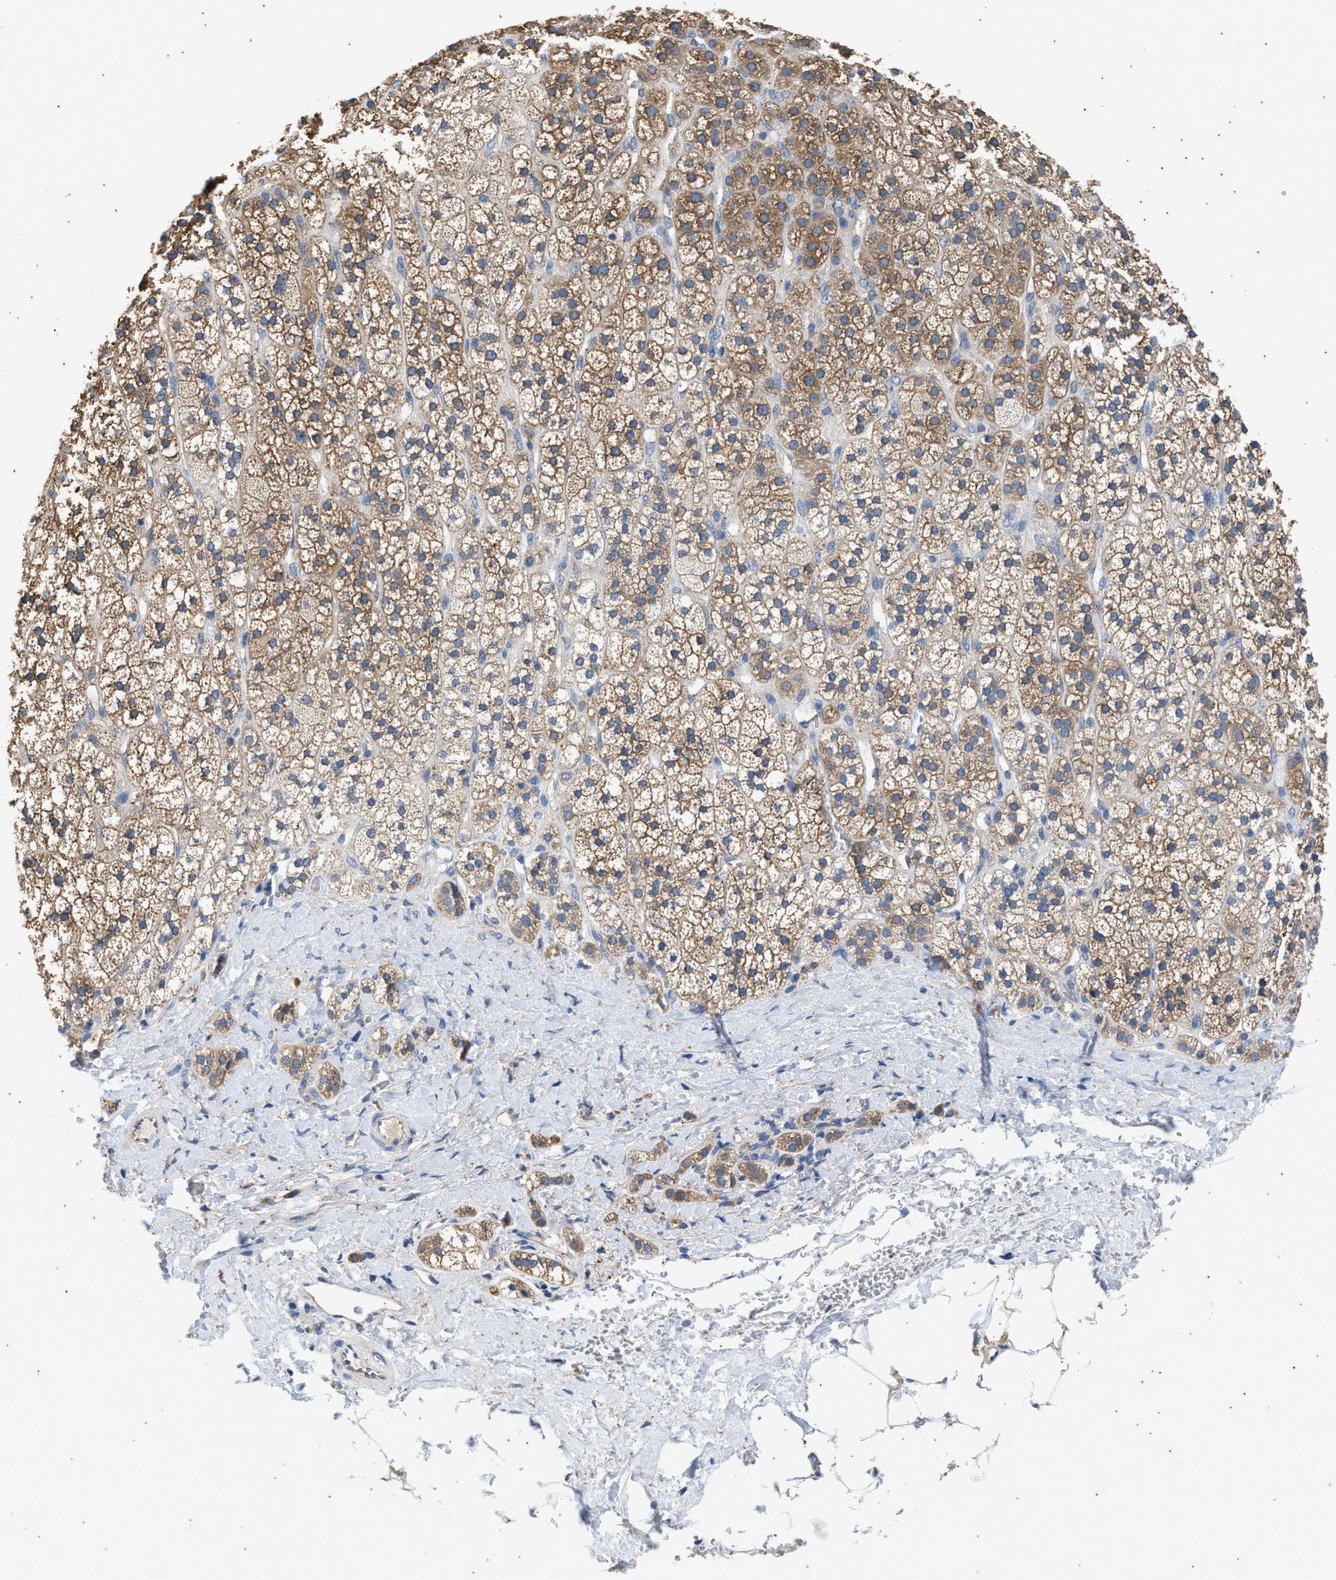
{"staining": {"intensity": "moderate", "quantity": ">75%", "location": "cytoplasmic/membranous"}, "tissue": "adrenal gland", "cell_type": "Glandular cells", "image_type": "normal", "snomed": [{"axis": "morphology", "description": "Normal tissue, NOS"}, {"axis": "topography", "description": "Adrenal gland"}], "caption": "Adrenal gland stained with a brown dye displays moderate cytoplasmic/membranous positive positivity in about >75% of glandular cells.", "gene": "COX19", "patient": {"sex": "male", "age": 56}}